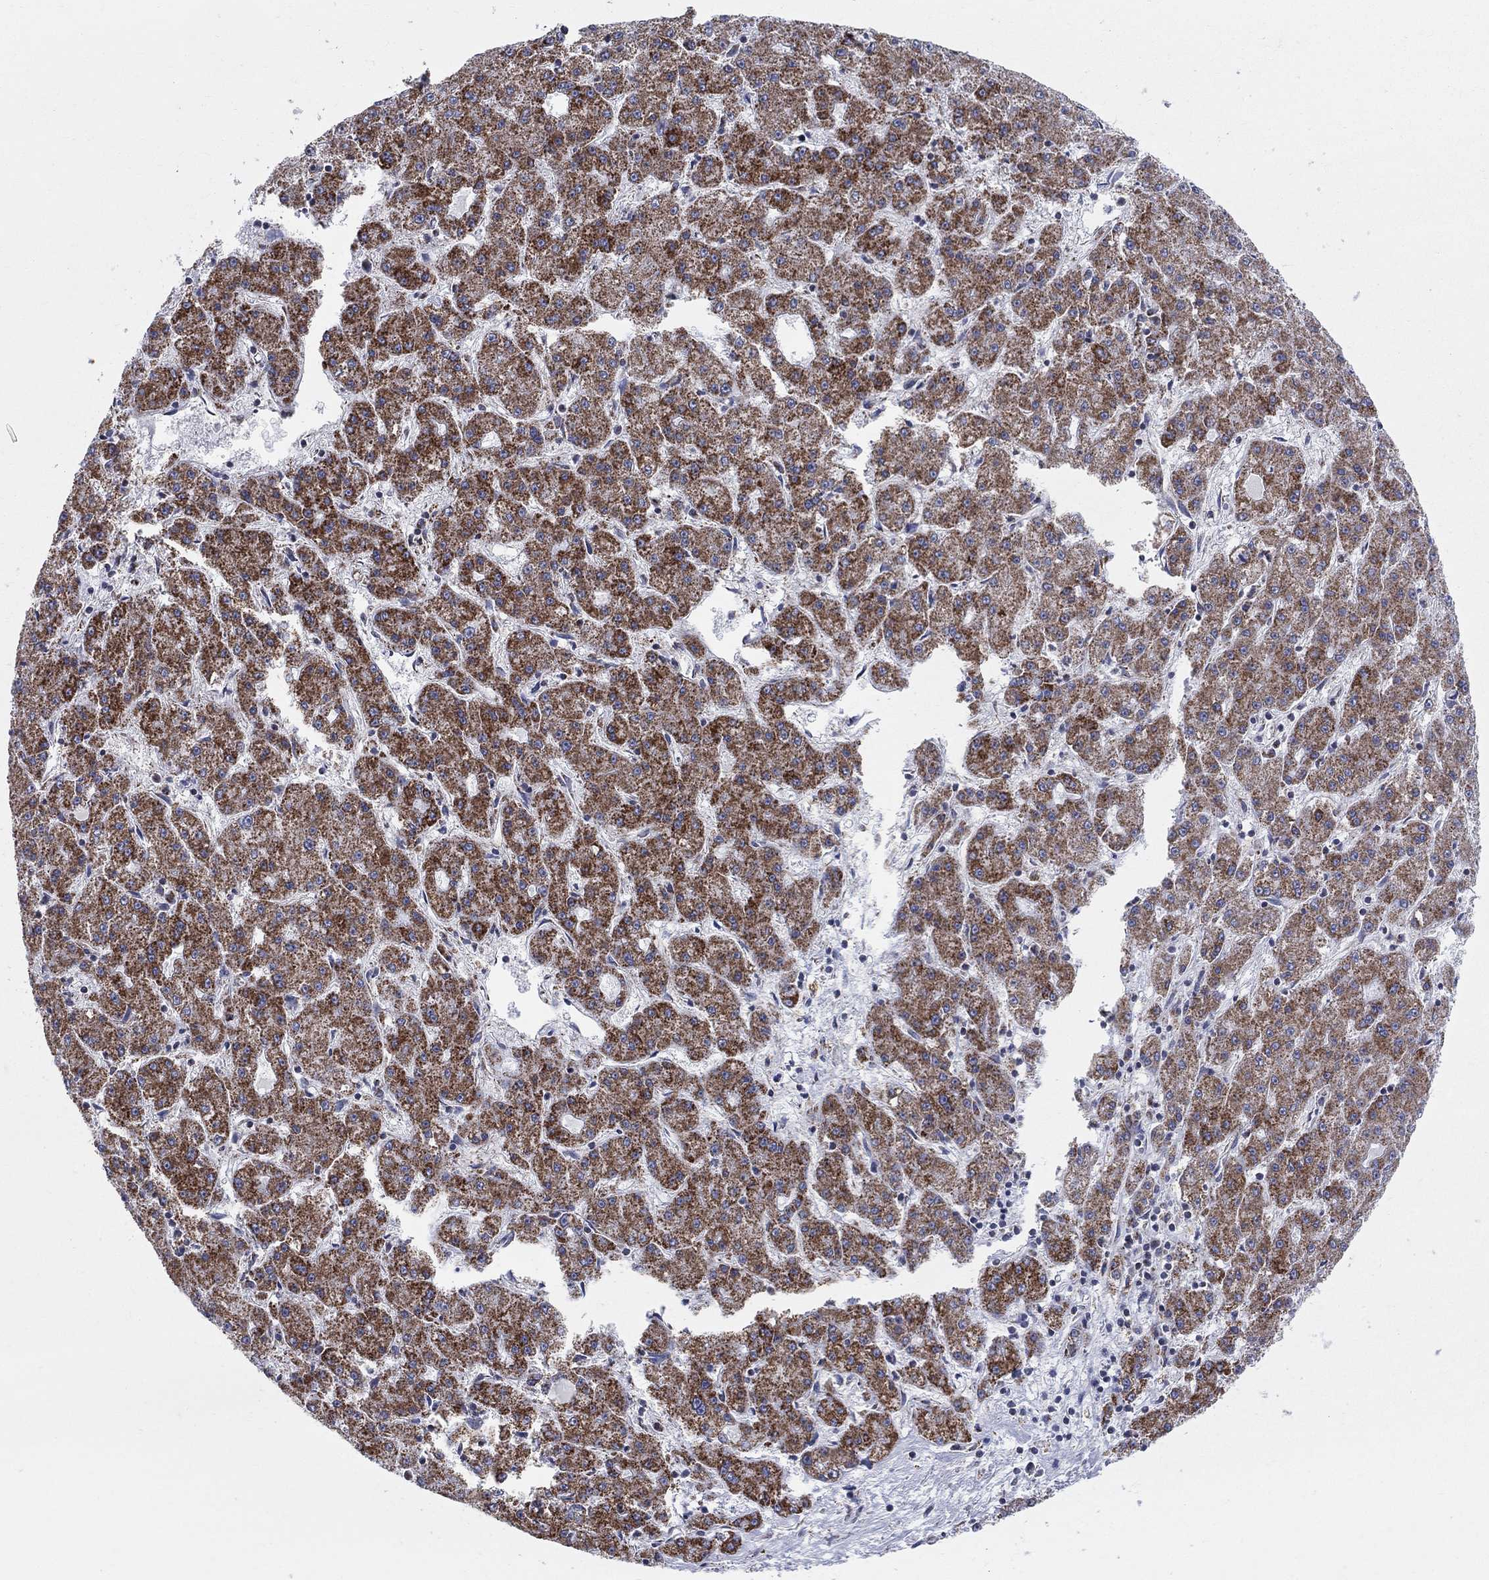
{"staining": {"intensity": "strong", "quantity": ">75%", "location": "cytoplasmic/membranous"}, "tissue": "liver cancer", "cell_type": "Tumor cells", "image_type": "cancer", "snomed": [{"axis": "morphology", "description": "Carcinoma, Hepatocellular, NOS"}, {"axis": "topography", "description": "Liver"}], "caption": "Protein expression analysis of human liver cancer reveals strong cytoplasmic/membranous expression in about >75% of tumor cells.", "gene": "KISS1R", "patient": {"sex": "male", "age": 73}}